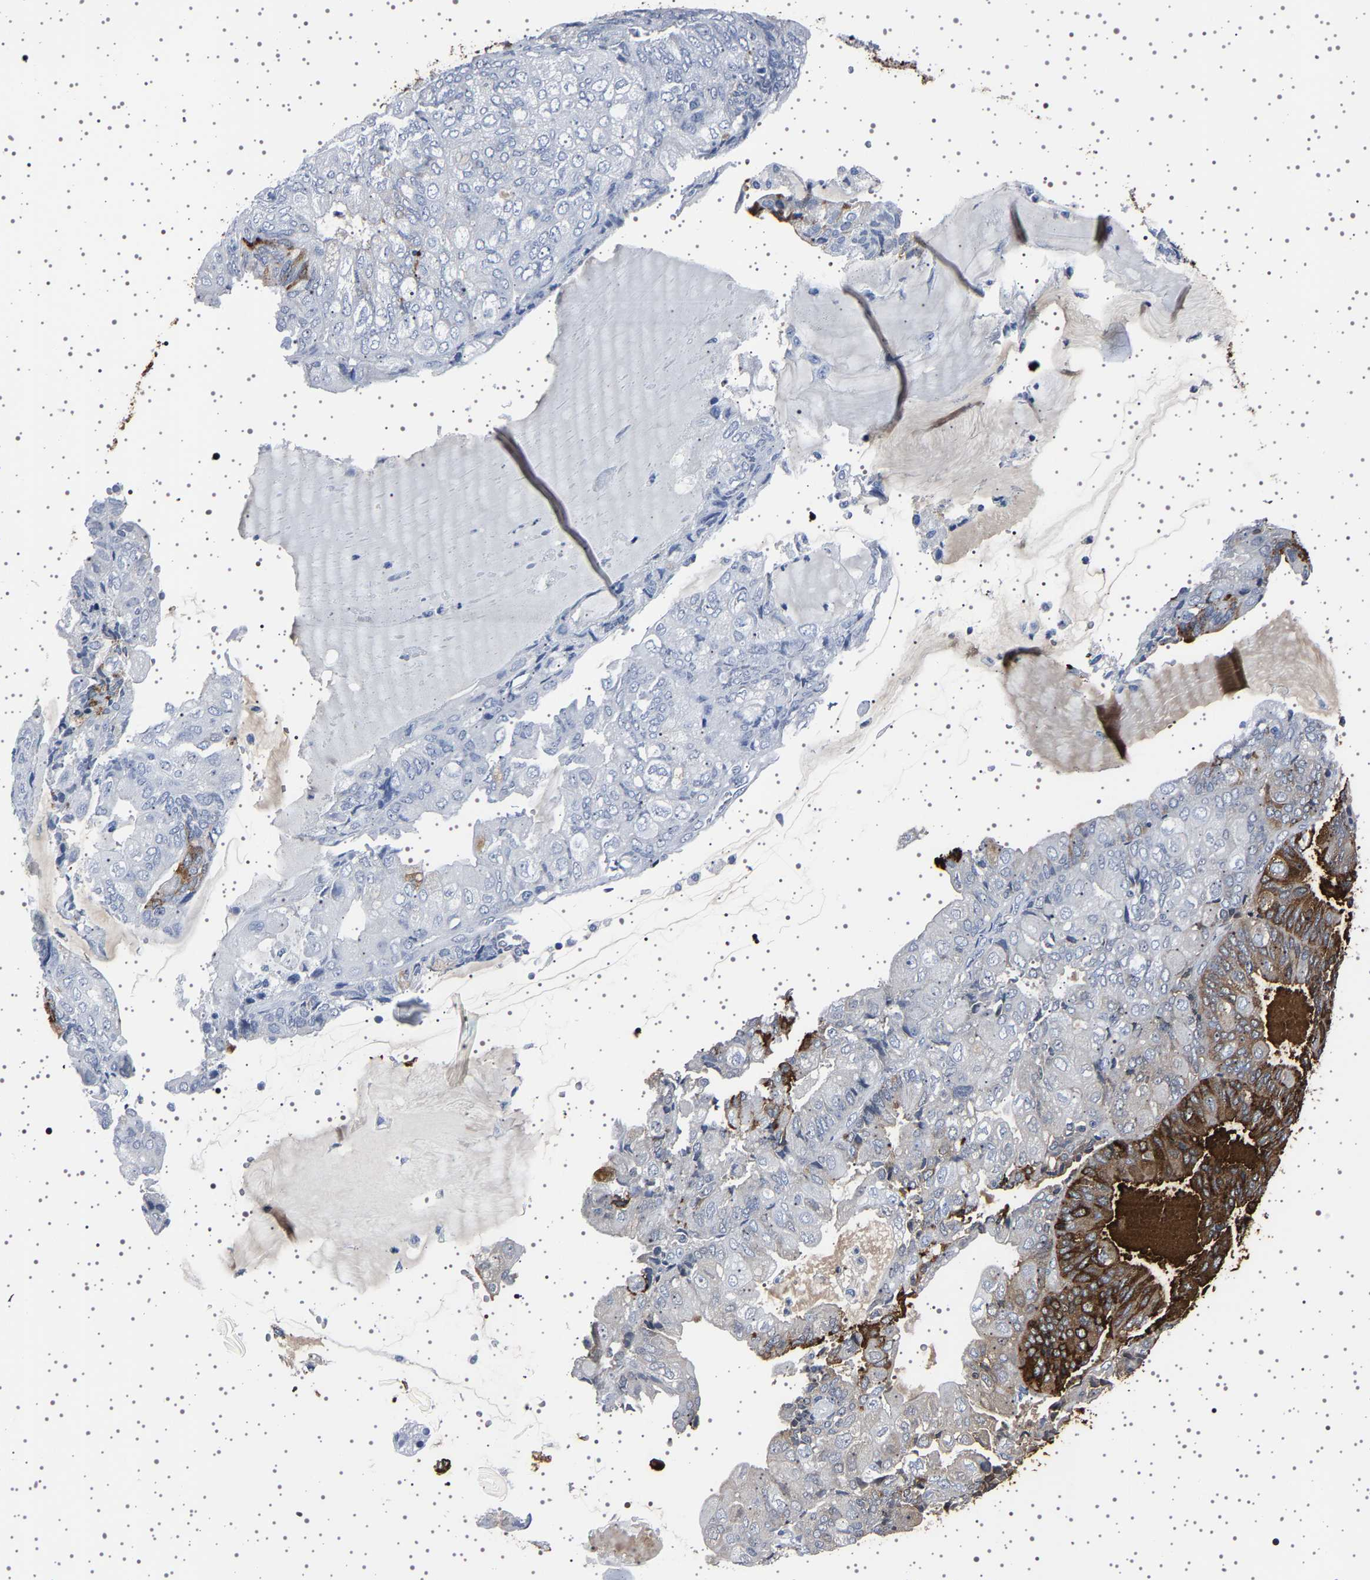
{"staining": {"intensity": "strong", "quantity": "<25%", "location": "cytoplasmic/membranous"}, "tissue": "endometrial cancer", "cell_type": "Tumor cells", "image_type": "cancer", "snomed": [{"axis": "morphology", "description": "Adenocarcinoma, NOS"}, {"axis": "topography", "description": "Endometrium"}], "caption": "Human endometrial cancer (adenocarcinoma) stained with a brown dye exhibits strong cytoplasmic/membranous positive staining in approximately <25% of tumor cells.", "gene": "TFF3", "patient": {"sex": "female", "age": 81}}